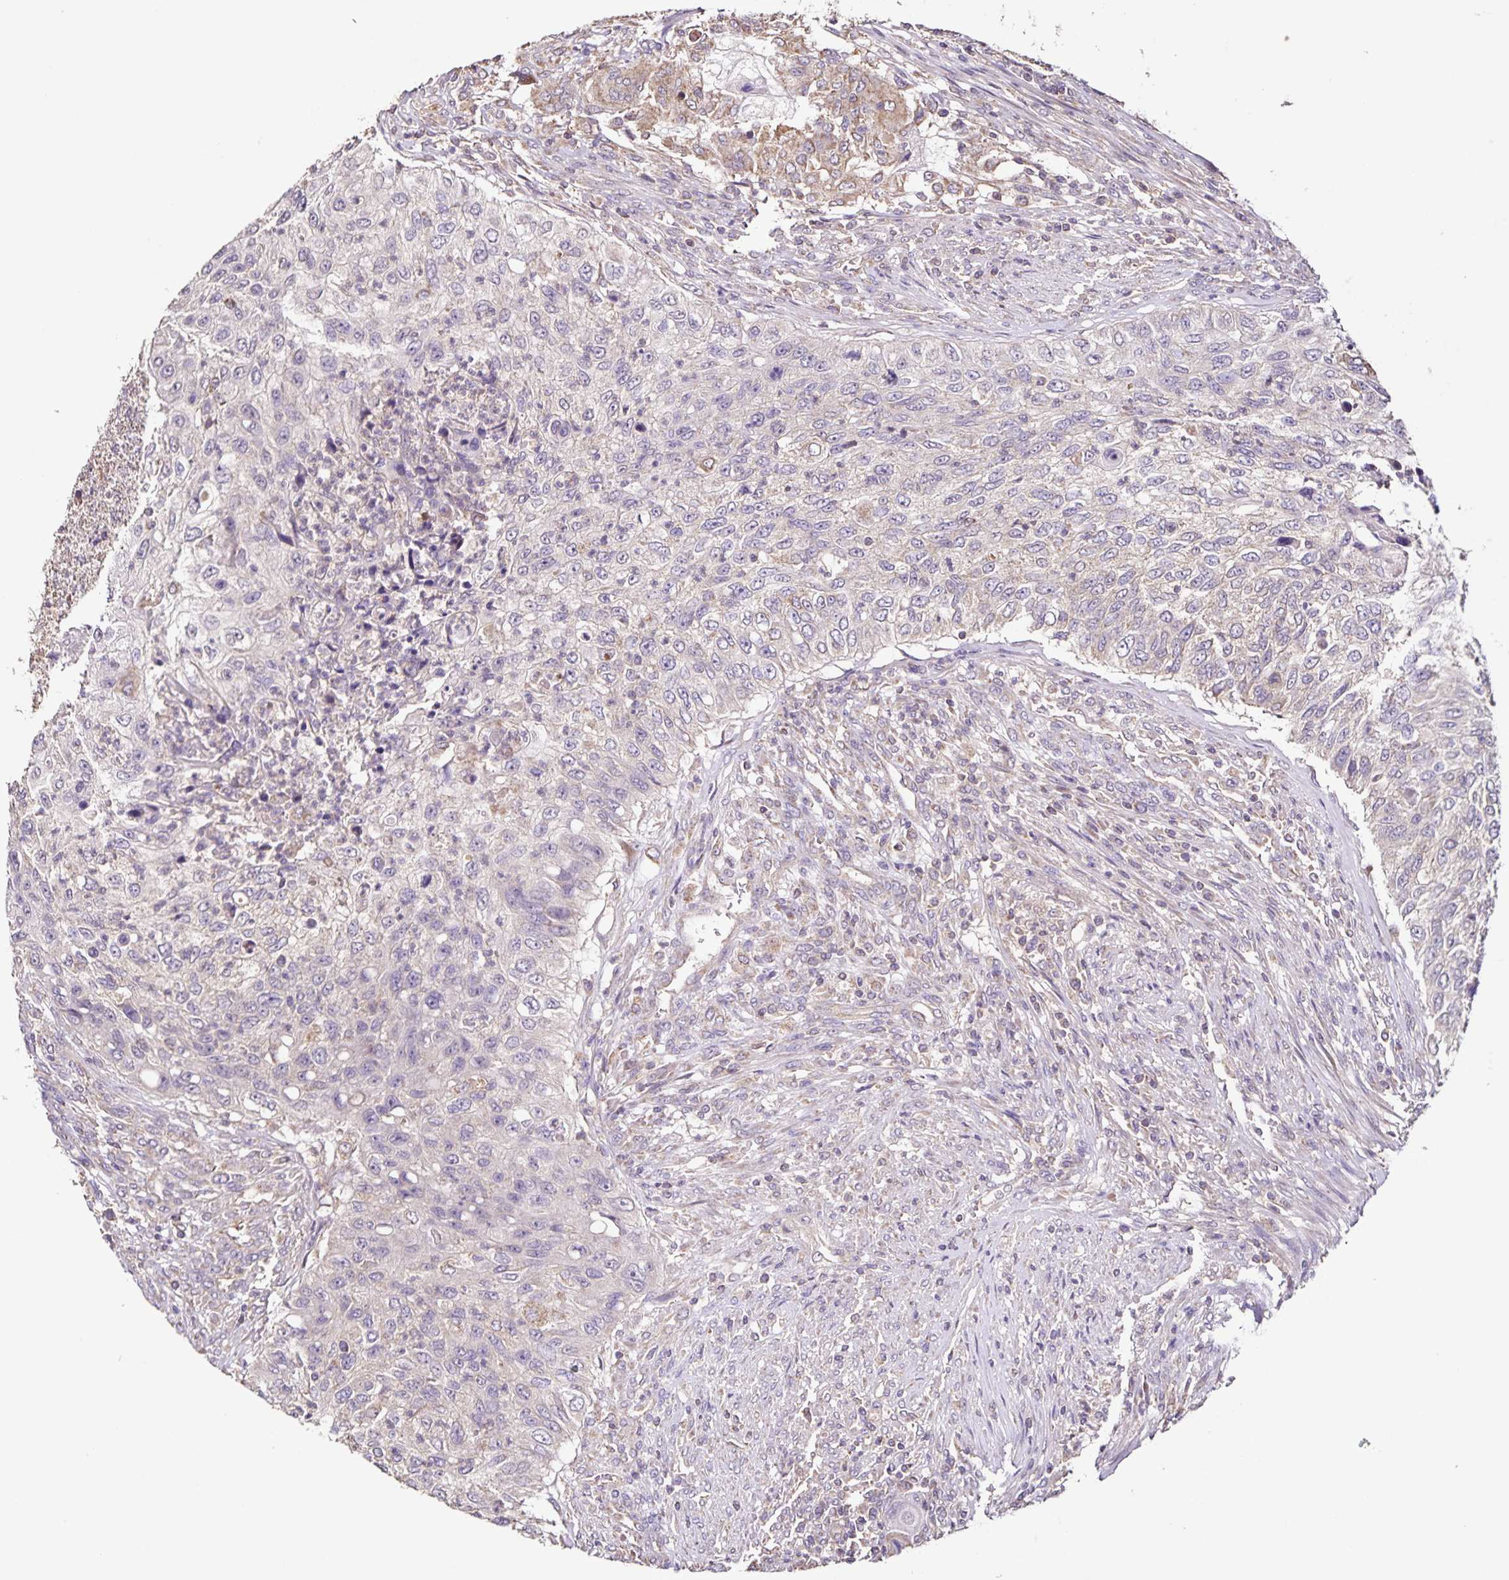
{"staining": {"intensity": "negative", "quantity": "none", "location": "none"}, "tissue": "urothelial cancer", "cell_type": "Tumor cells", "image_type": "cancer", "snomed": [{"axis": "morphology", "description": "Urothelial carcinoma, High grade"}, {"axis": "topography", "description": "Urinary bladder"}], "caption": "DAB (3,3'-diaminobenzidine) immunohistochemical staining of urothelial carcinoma (high-grade) reveals no significant staining in tumor cells.", "gene": "MAN1A1", "patient": {"sex": "female", "age": 60}}